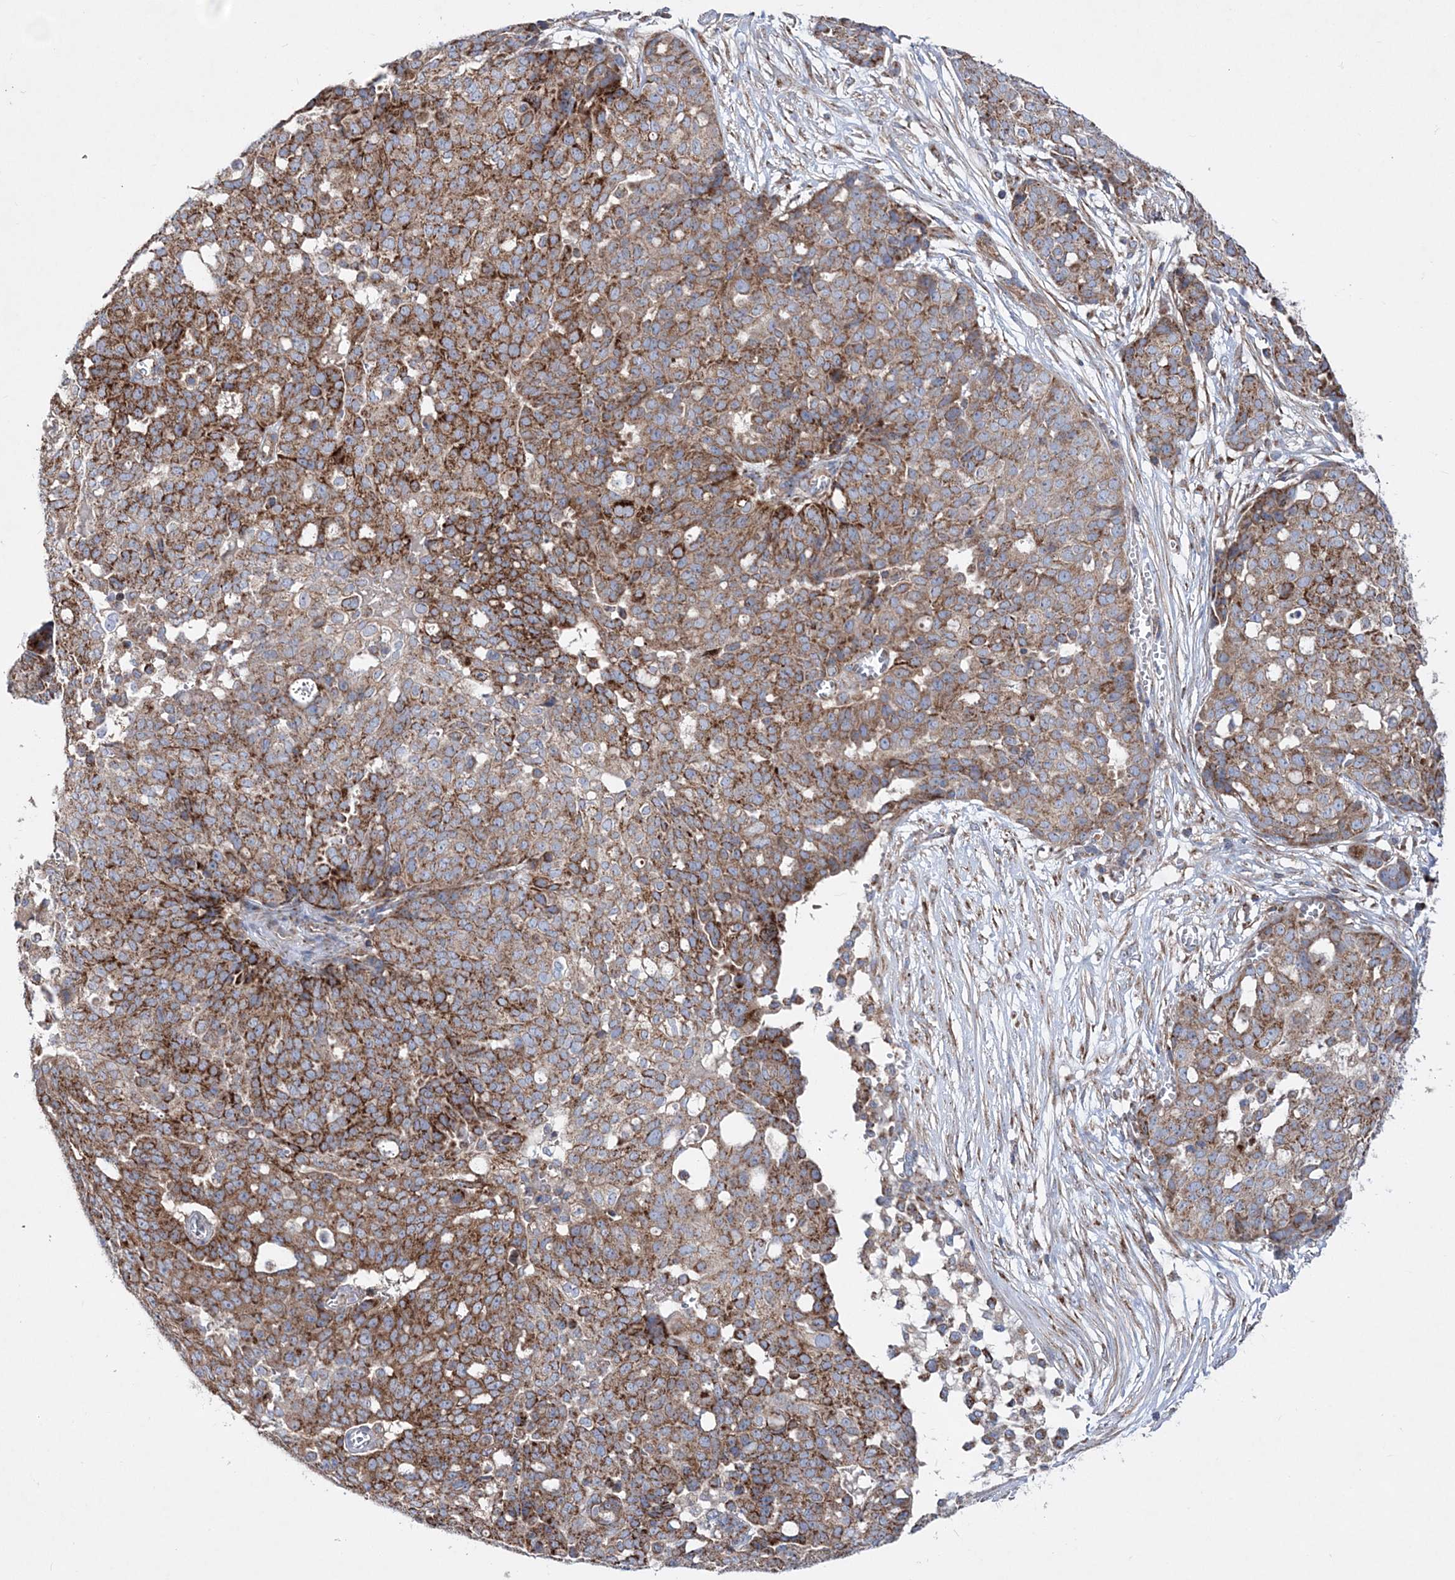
{"staining": {"intensity": "moderate", "quantity": ">75%", "location": "cytoplasmic/membranous"}, "tissue": "ovarian cancer", "cell_type": "Tumor cells", "image_type": "cancer", "snomed": [{"axis": "morphology", "description": "Cystadenocarcinoma, serous, NOS"}, {"axis": "topography", "description": "Soft tissue"}, {"axis": "topography", "description": "Ovary"}], "caption": "Immunohistochemical staining of human ovarian cancer (serous cystadenocarcinoma) exhibits moderate cytoplasmic/membranous protein expression in about >75% of tumor cells.", "gene": "NGLY1", "patient": {"sex": "female", "age": 57}}